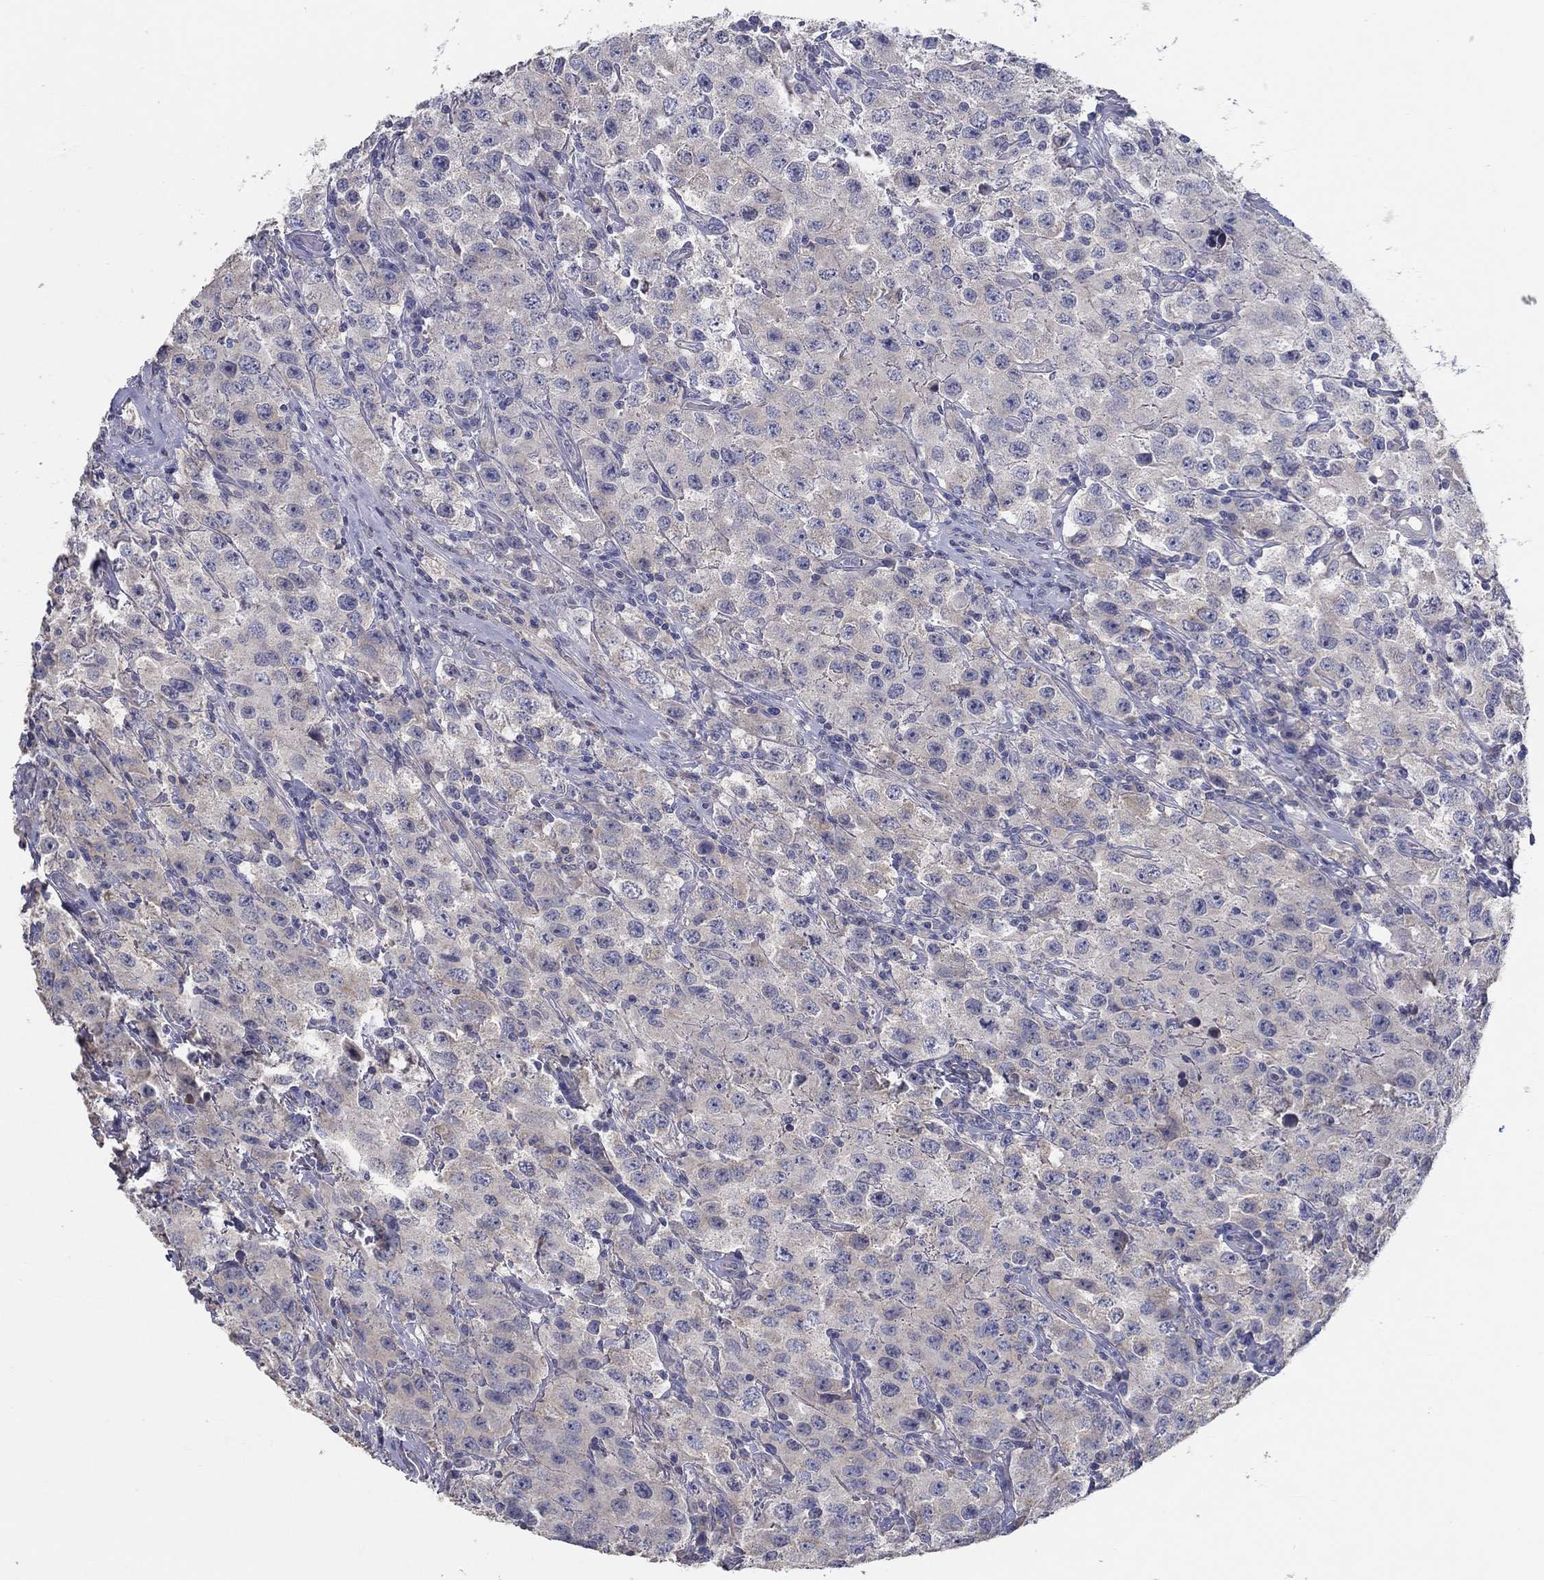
{"staining": {"intensity": "negative", "quantity": "none", "location": "none"}, "tissue": "testis cancer", "cell_type": "Tumor cells", "image_type": "cancer", "snomed": [{"axis": "morphology", "description": "Seminoma, NOS"}, {"axis": "topography", "description": "Testis"}], "caption": "Immunohistochemical staining of testis cancer demonstrates no significant expression in tumor cells.", "gene": "DOCK3", "patient": {"sex": "male", "age": 52}}